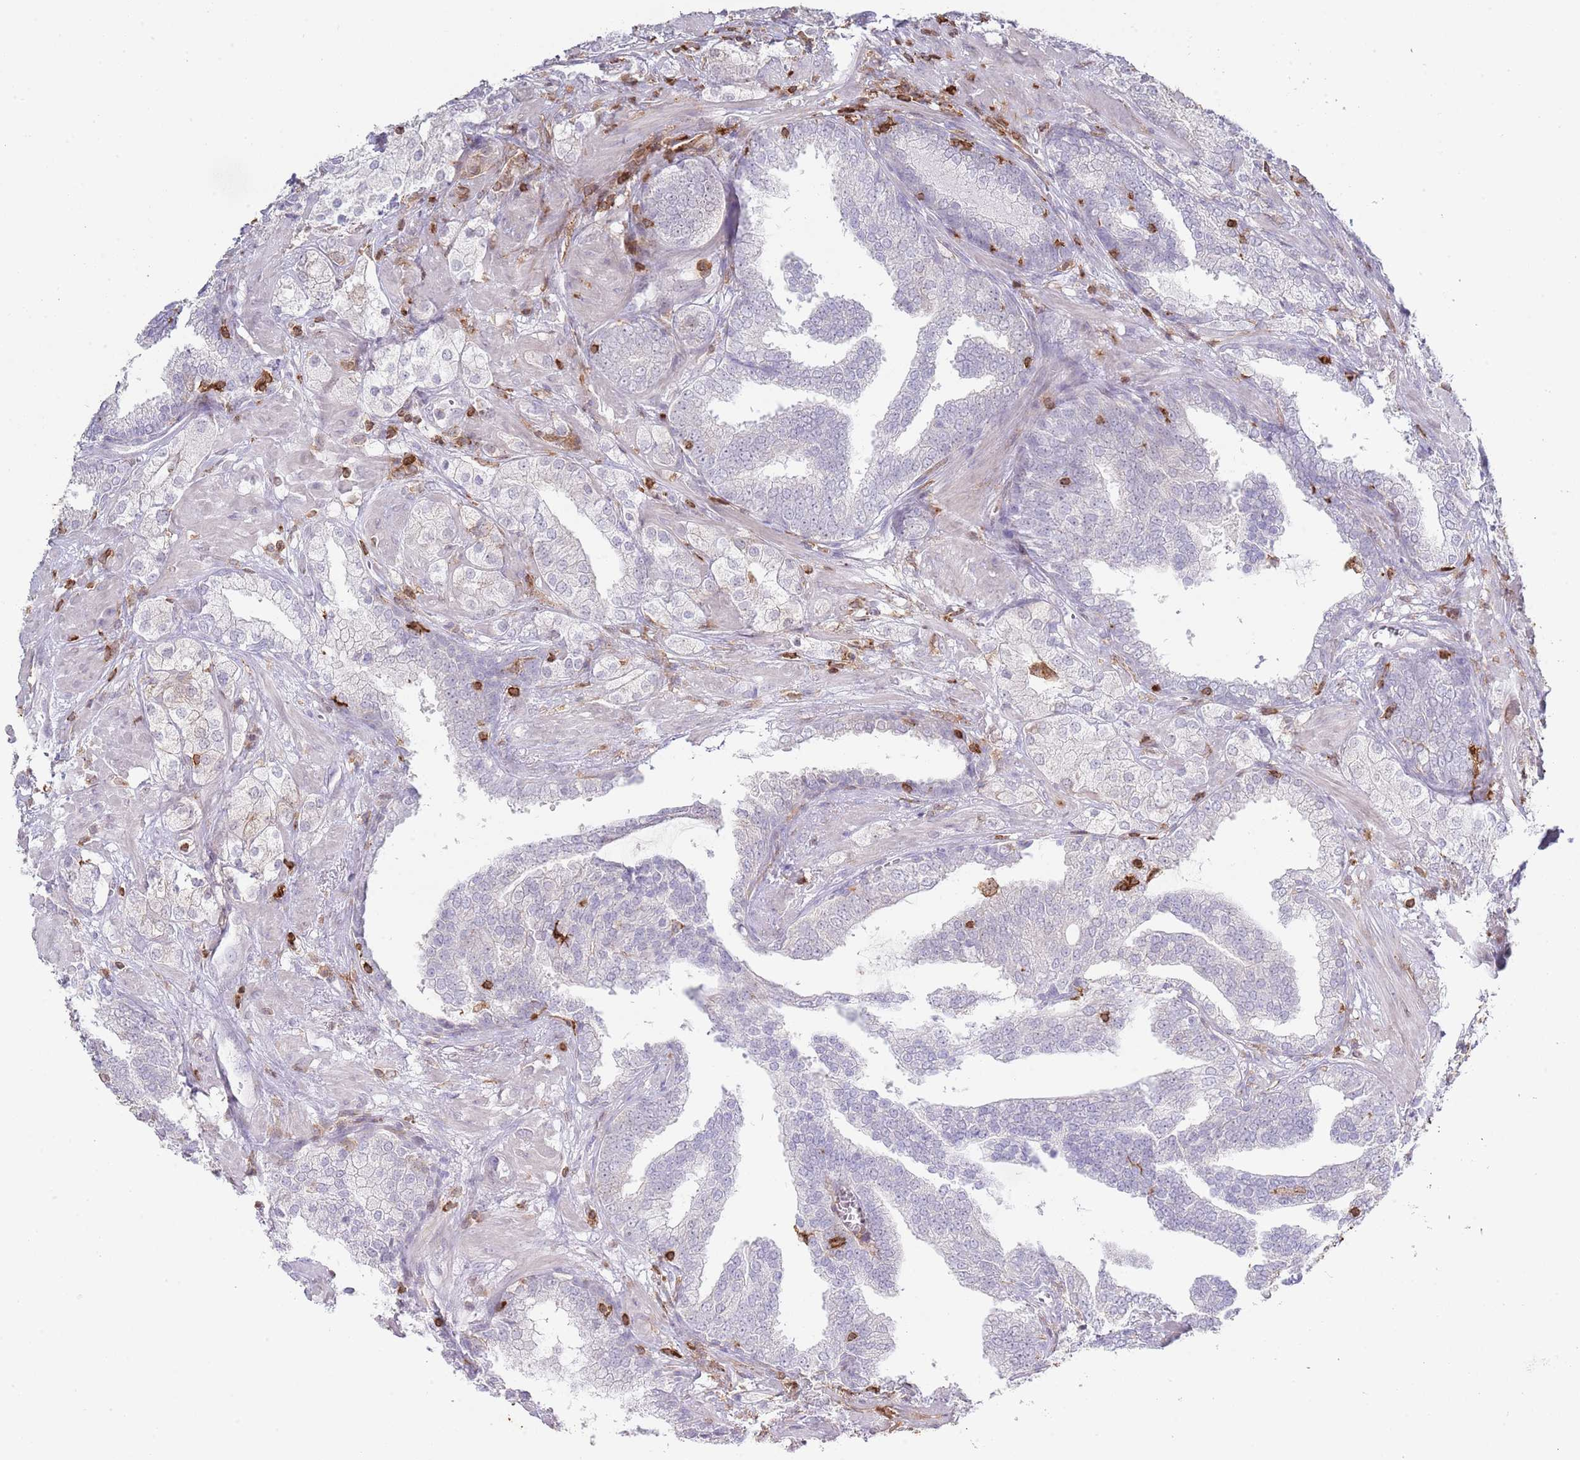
{"staining": {"intensity": "negative", "quantity": "none", "location": "none"}, "tissue": "prostate cancer", "cell_type": "Tumor cells", "image_type": "cancer", "snomed": [{"axis": "morphology", "description": "Adenocarcinoma, High grade"}, {"axis": "topography", "description": "Prostate"}], "caption": "Prostate adenocarcinoma (high-grade) stained for a protein using immunohistochemistry (IHC) demonstrates no expression tumor cells.", "gene": "LPXN", "patient": {"sex": "male", "age": 50}}